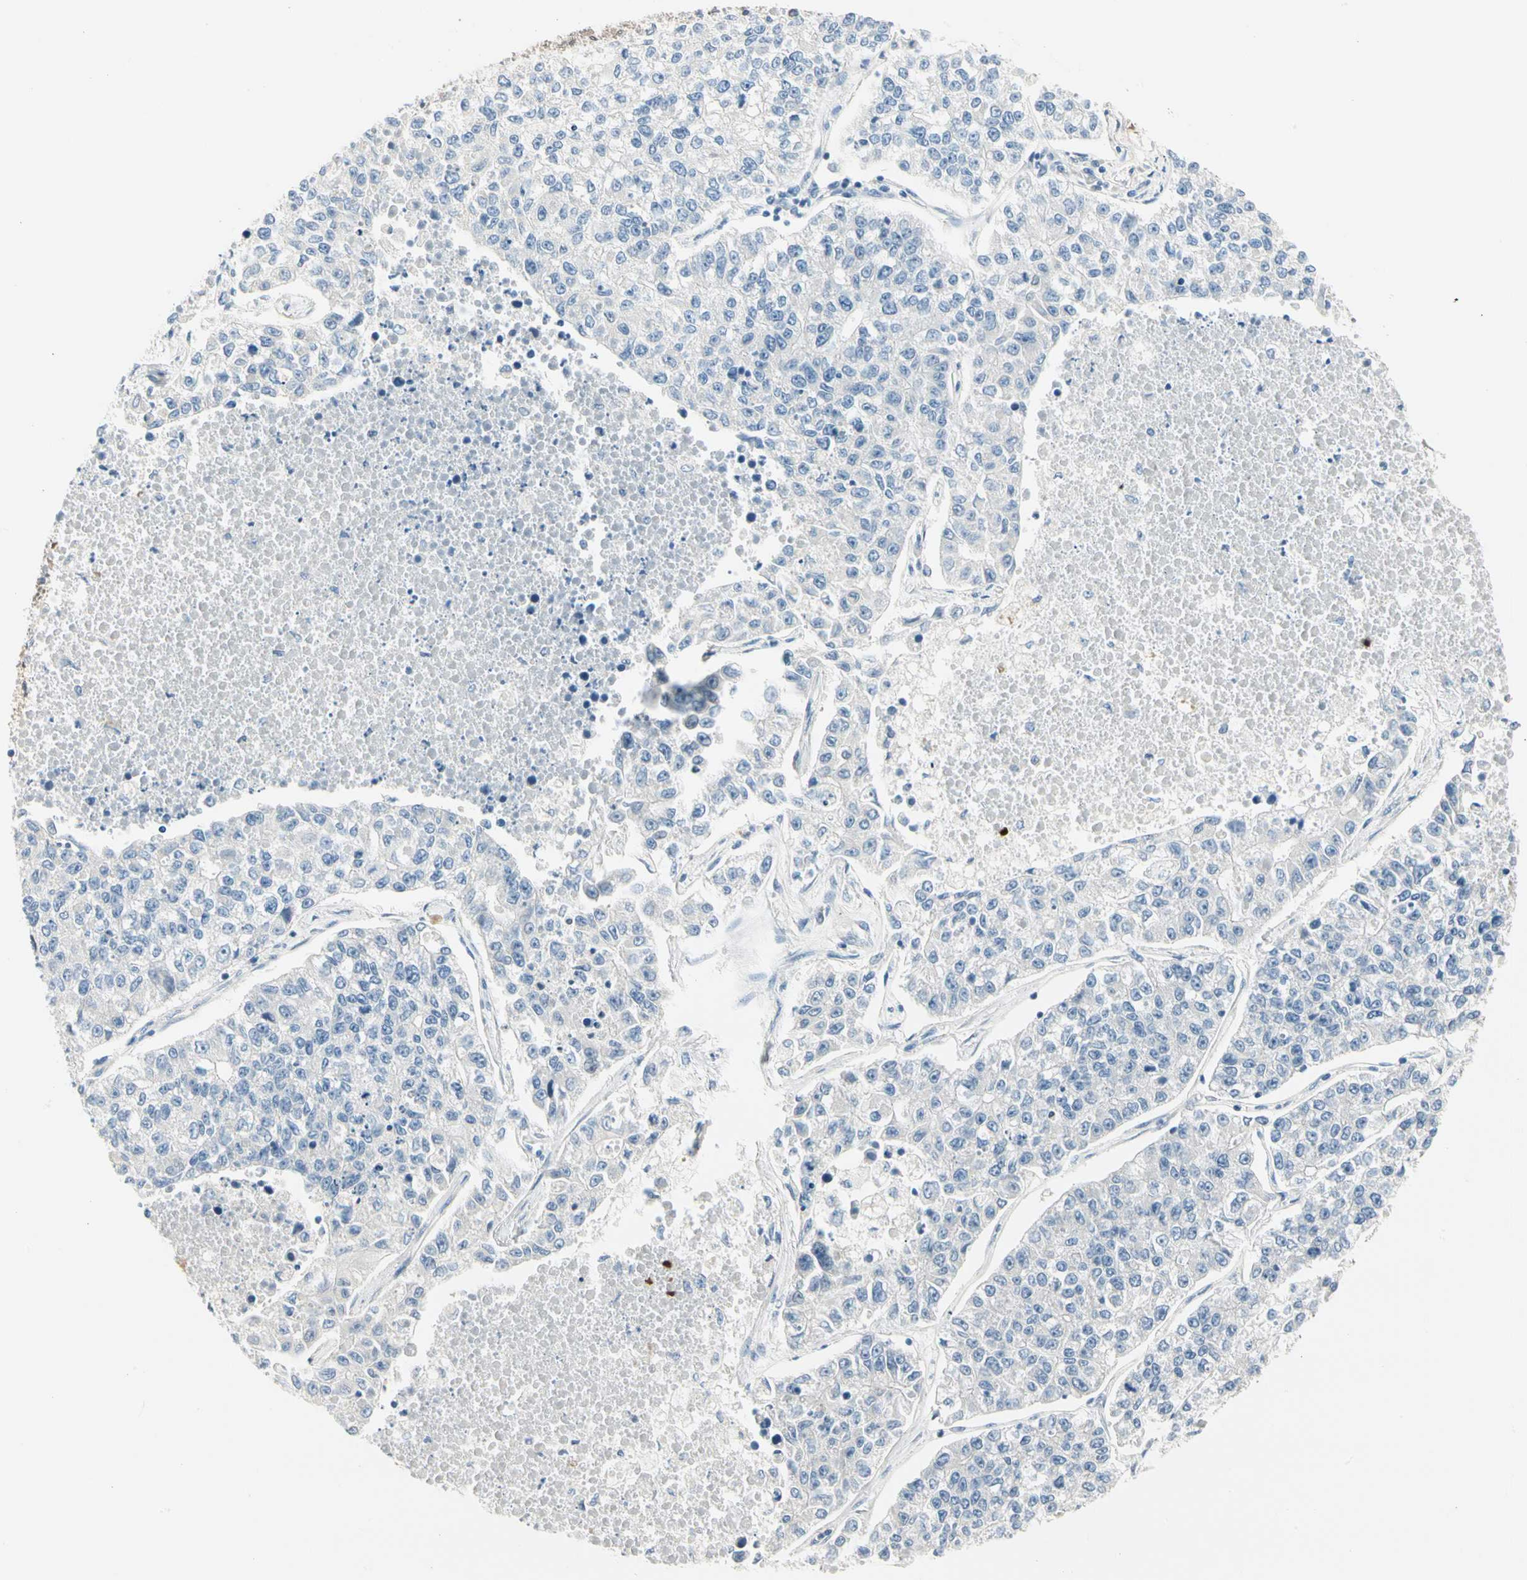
{"staining": {"intensity": "negative", "quantity": "none", "location": "none"}, "tissue": "lung cancer", "cell_type": "Tumor cells", "image_type": "cancer", "snomed": [{"axis": "morphology", "description": "Adenocarcinoma, NOS"}, {"axis": "topography", "description": "Lung"}], "caption": "The photomicrograph shows no significant expression in tumor cells of lung cancer.", "gene": "CA1", "patient": {"sex": "male", "age": 49}}